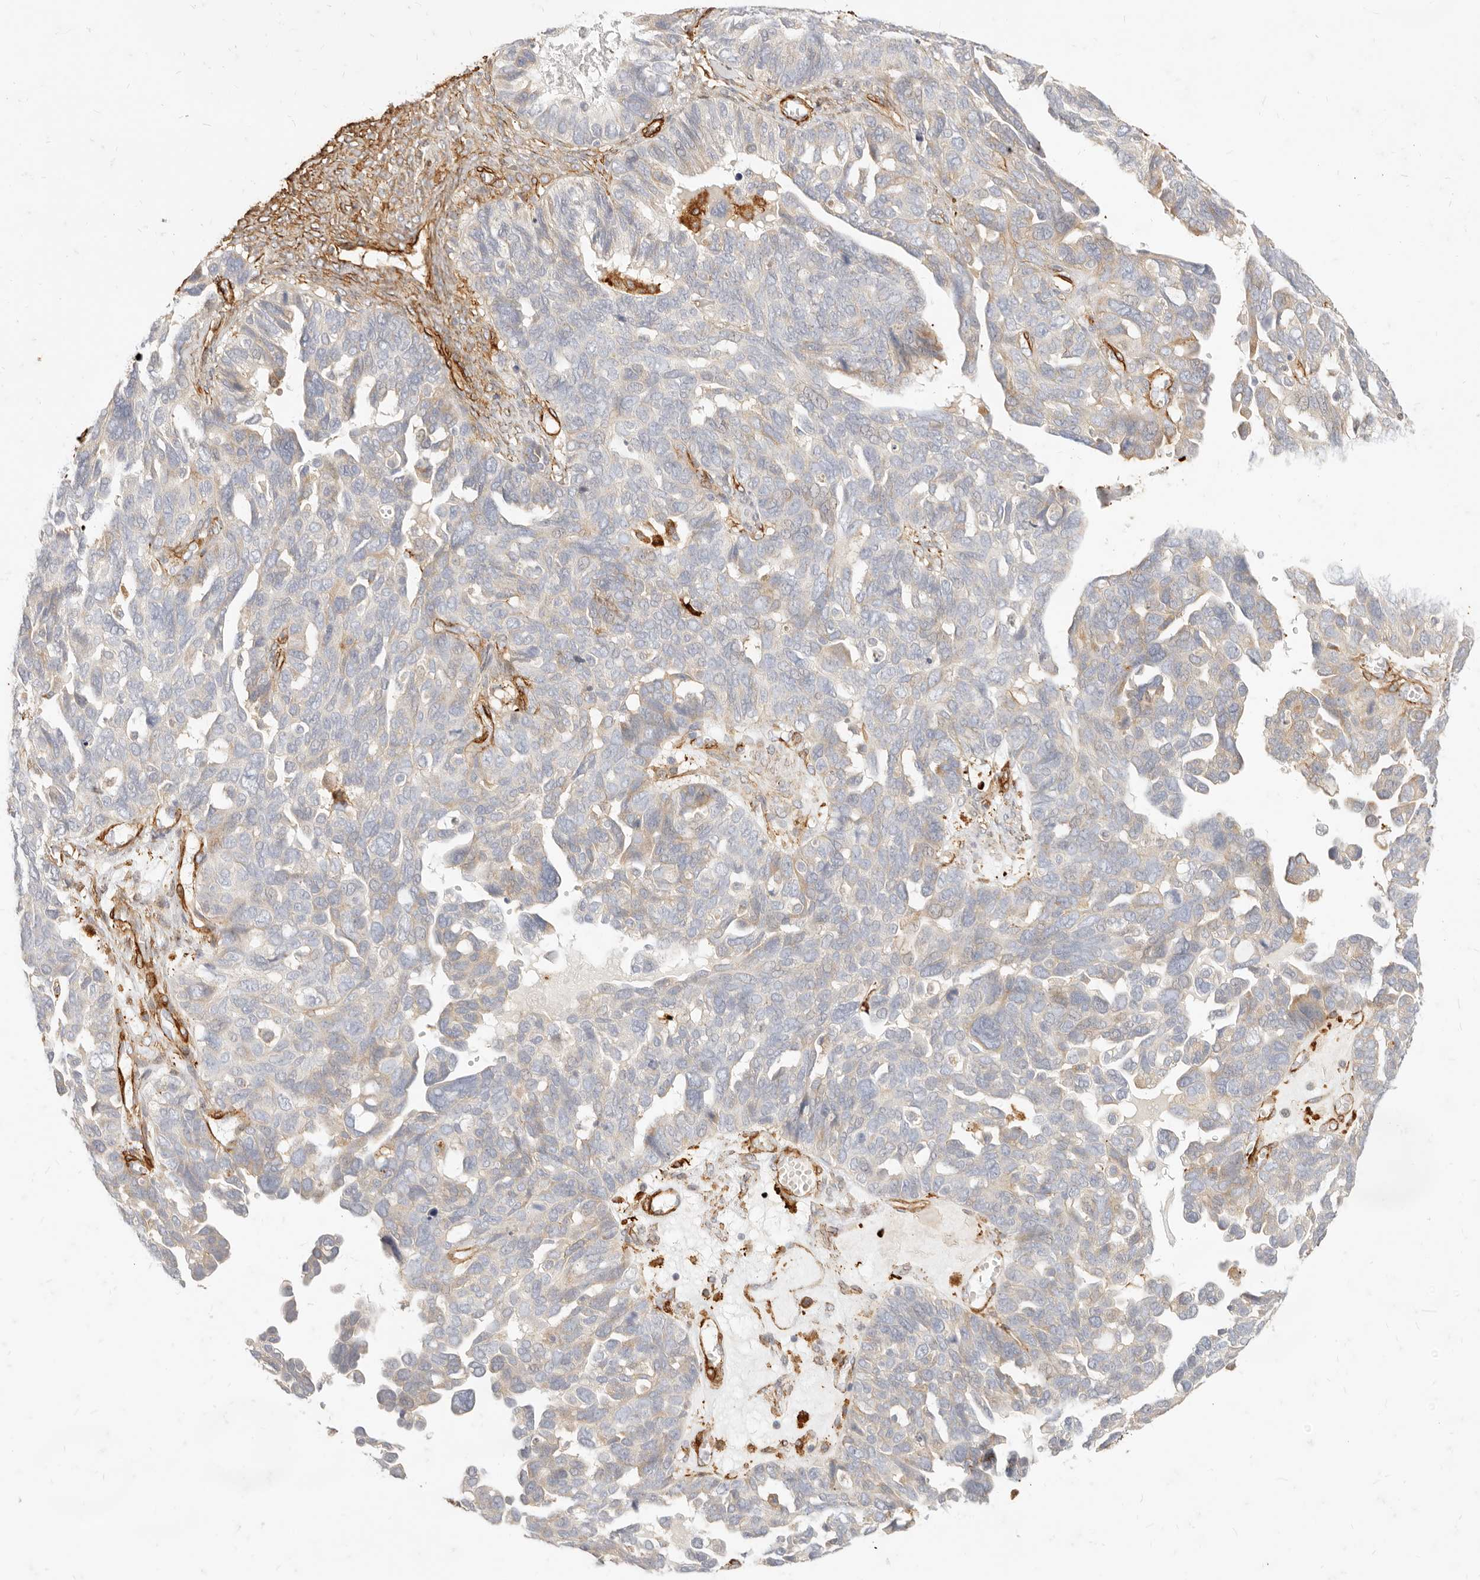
{"staining": {"intensity": "weak", "quantity": "<25%", "location": "cytoplasmic/membranous"}, "tissue": "ovarian cancer", "cell_type": "Tumor cells", "image_type": "cancer", "snomed": [{"axis": "morphology", "description": "Cystadenocarcinoma, serous, NOS"}, {"axis": "topography", "description": "Ovary"}], "caption": "Tumor cells show no significant positivity in serous cystadenocarcinoma (ovarian).", "gene": "TMTC2", "patient": {"sex": "female", "age": 79}}